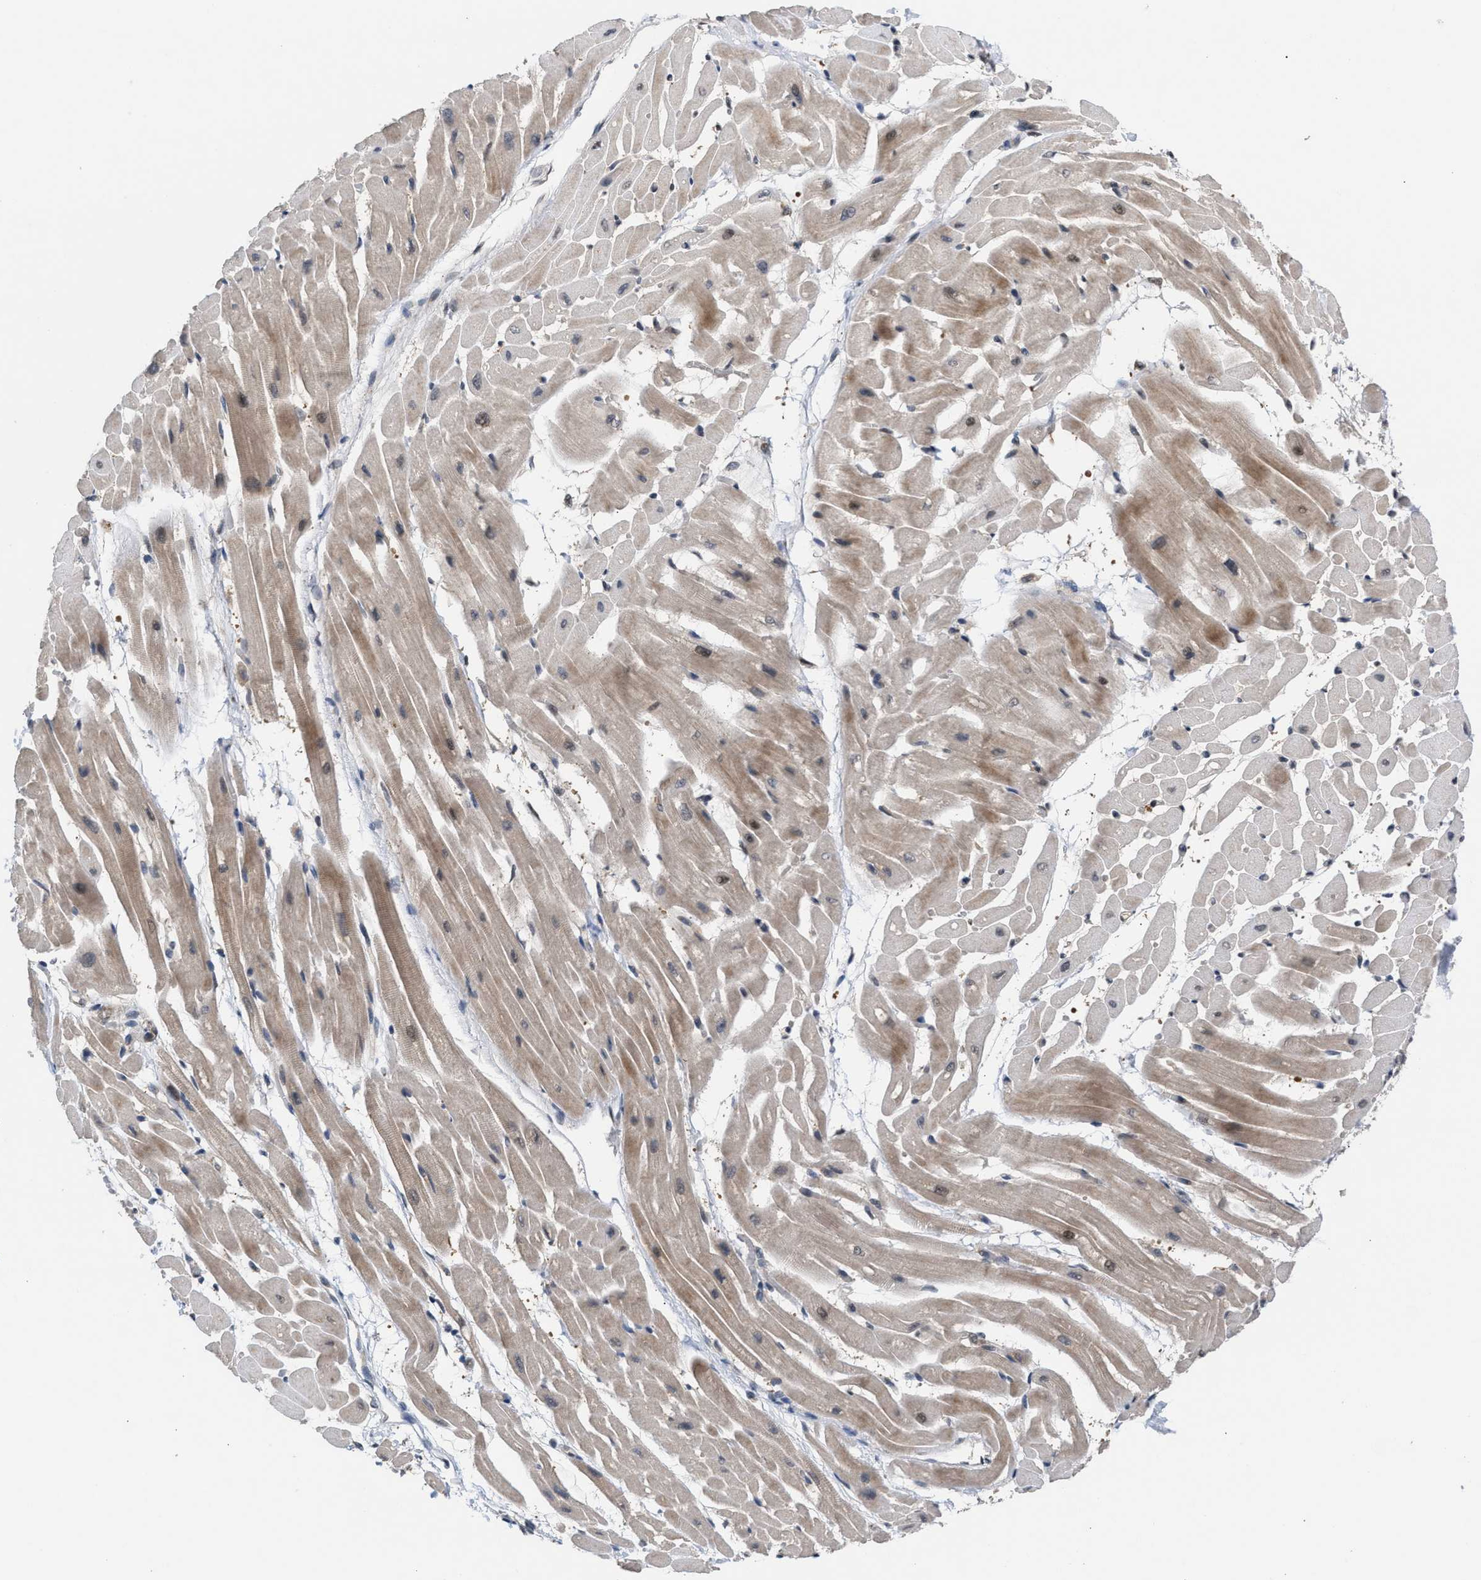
{"staining": {"intensity": "weak", "quantity": ">75%", "location": "cytoplasmic/membranous"}, "tissue": "heart muscle", "cell_type": "Cardiomyocytes", "image_type": "normal", "snomed": [{"axis": "morphology", "description": "Normal tissue, NOS"}, {"axis": "topography", "description": "Heart"}], "caption": "Immunohistochemical staining of benign human heart muscle displays >75% levels of weak cytoplasmic/membranous protein positivity in approximately >75% of cardiomyocytes.", "gene": "C9orf78", "patient": {"sex": "male", "age": 45}}